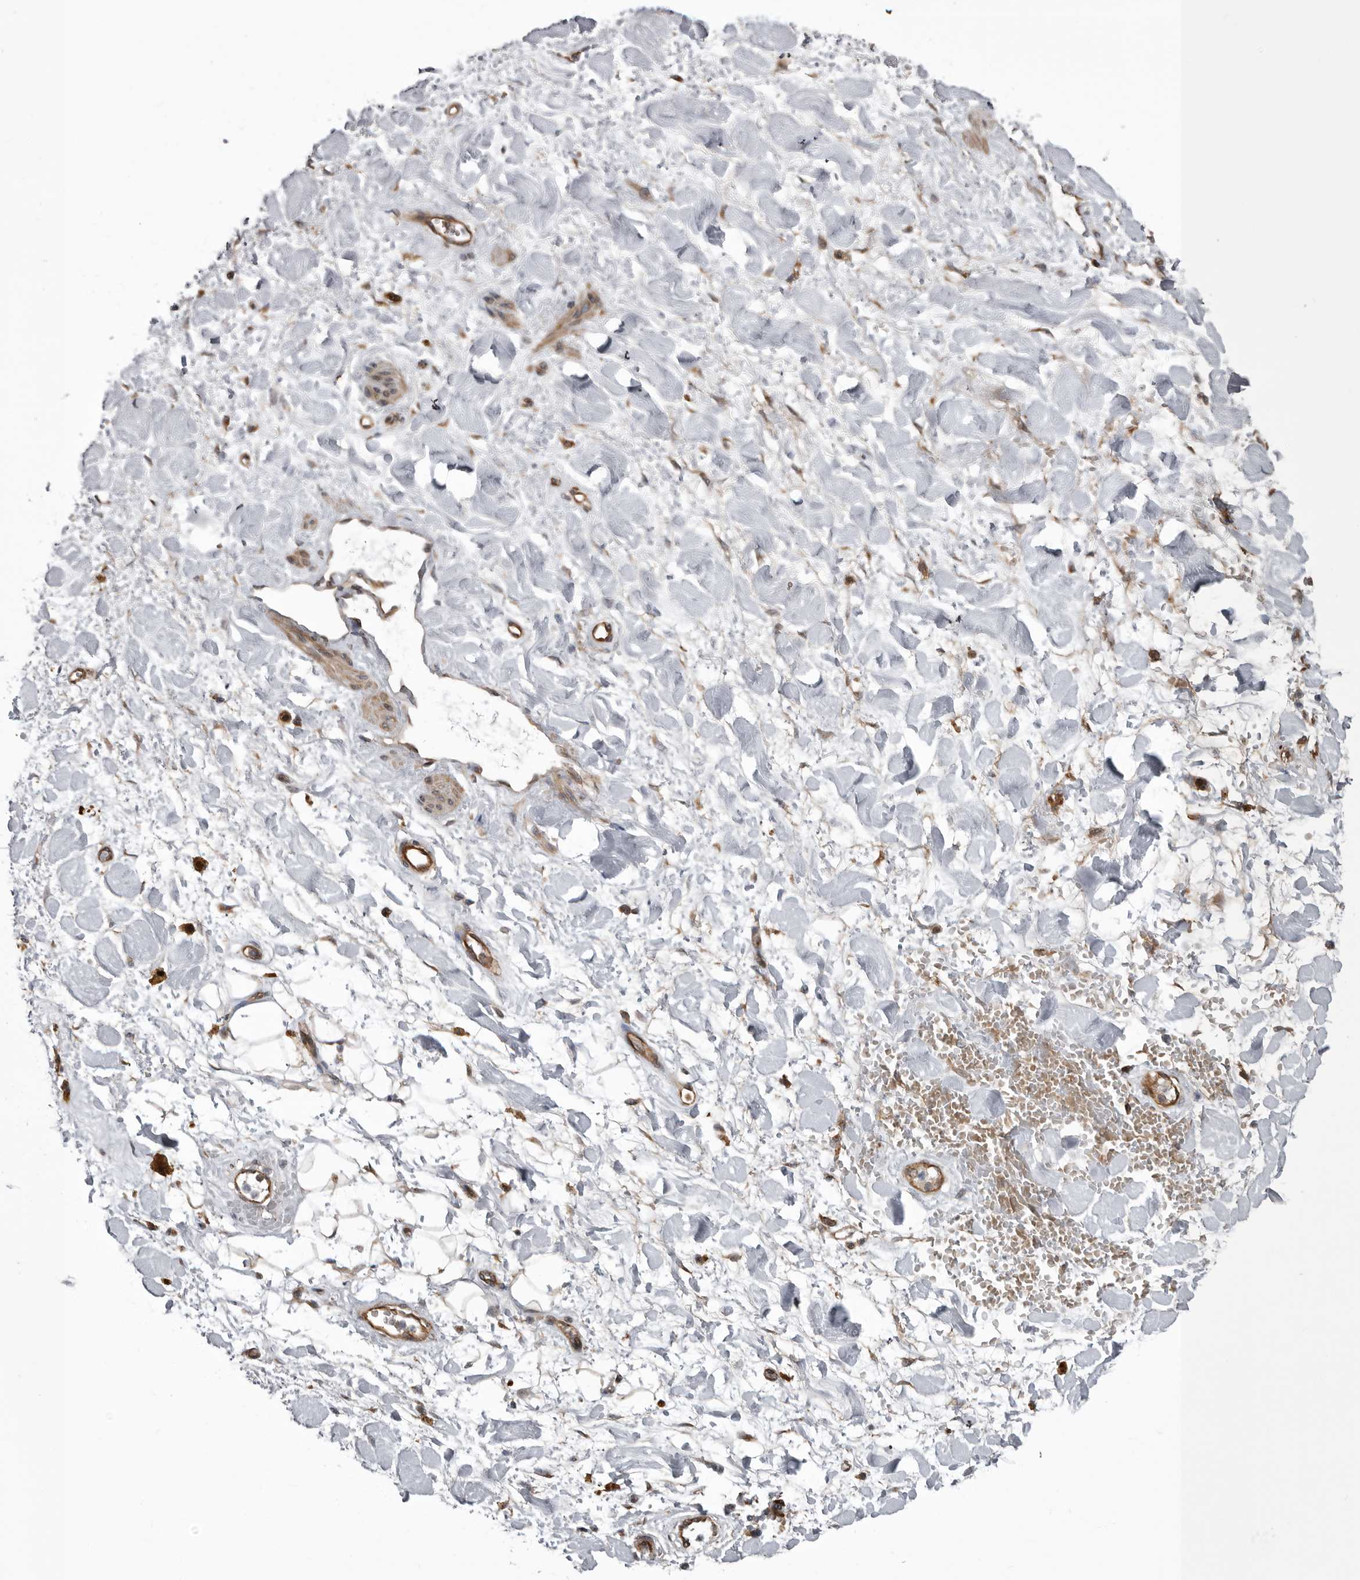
{"staining": {"intensity": "moderate", "quantity": ">75%", "location": "cytoplasmic/membranous"}, "tissue": "soft tissue", "cell_type": "Fibroblasts", "image_type": "normal", "snomed": [{"axis": "morphology", "description": "Normal tissue, NOS"}, {"axis": "topography", "description": "Kidney"}, {"axis": "topography", "description": "Peripheral nerve tissue"}], "caption": "About >75% of fibroblasts in normal human soft tissue demonstrate moderate cytoplasmic/membranous protein staining as visualized by brown immunohistochemical staining.", "gene": "RAB3GAP2", "patient": {"sex": "male", "age": 7}}